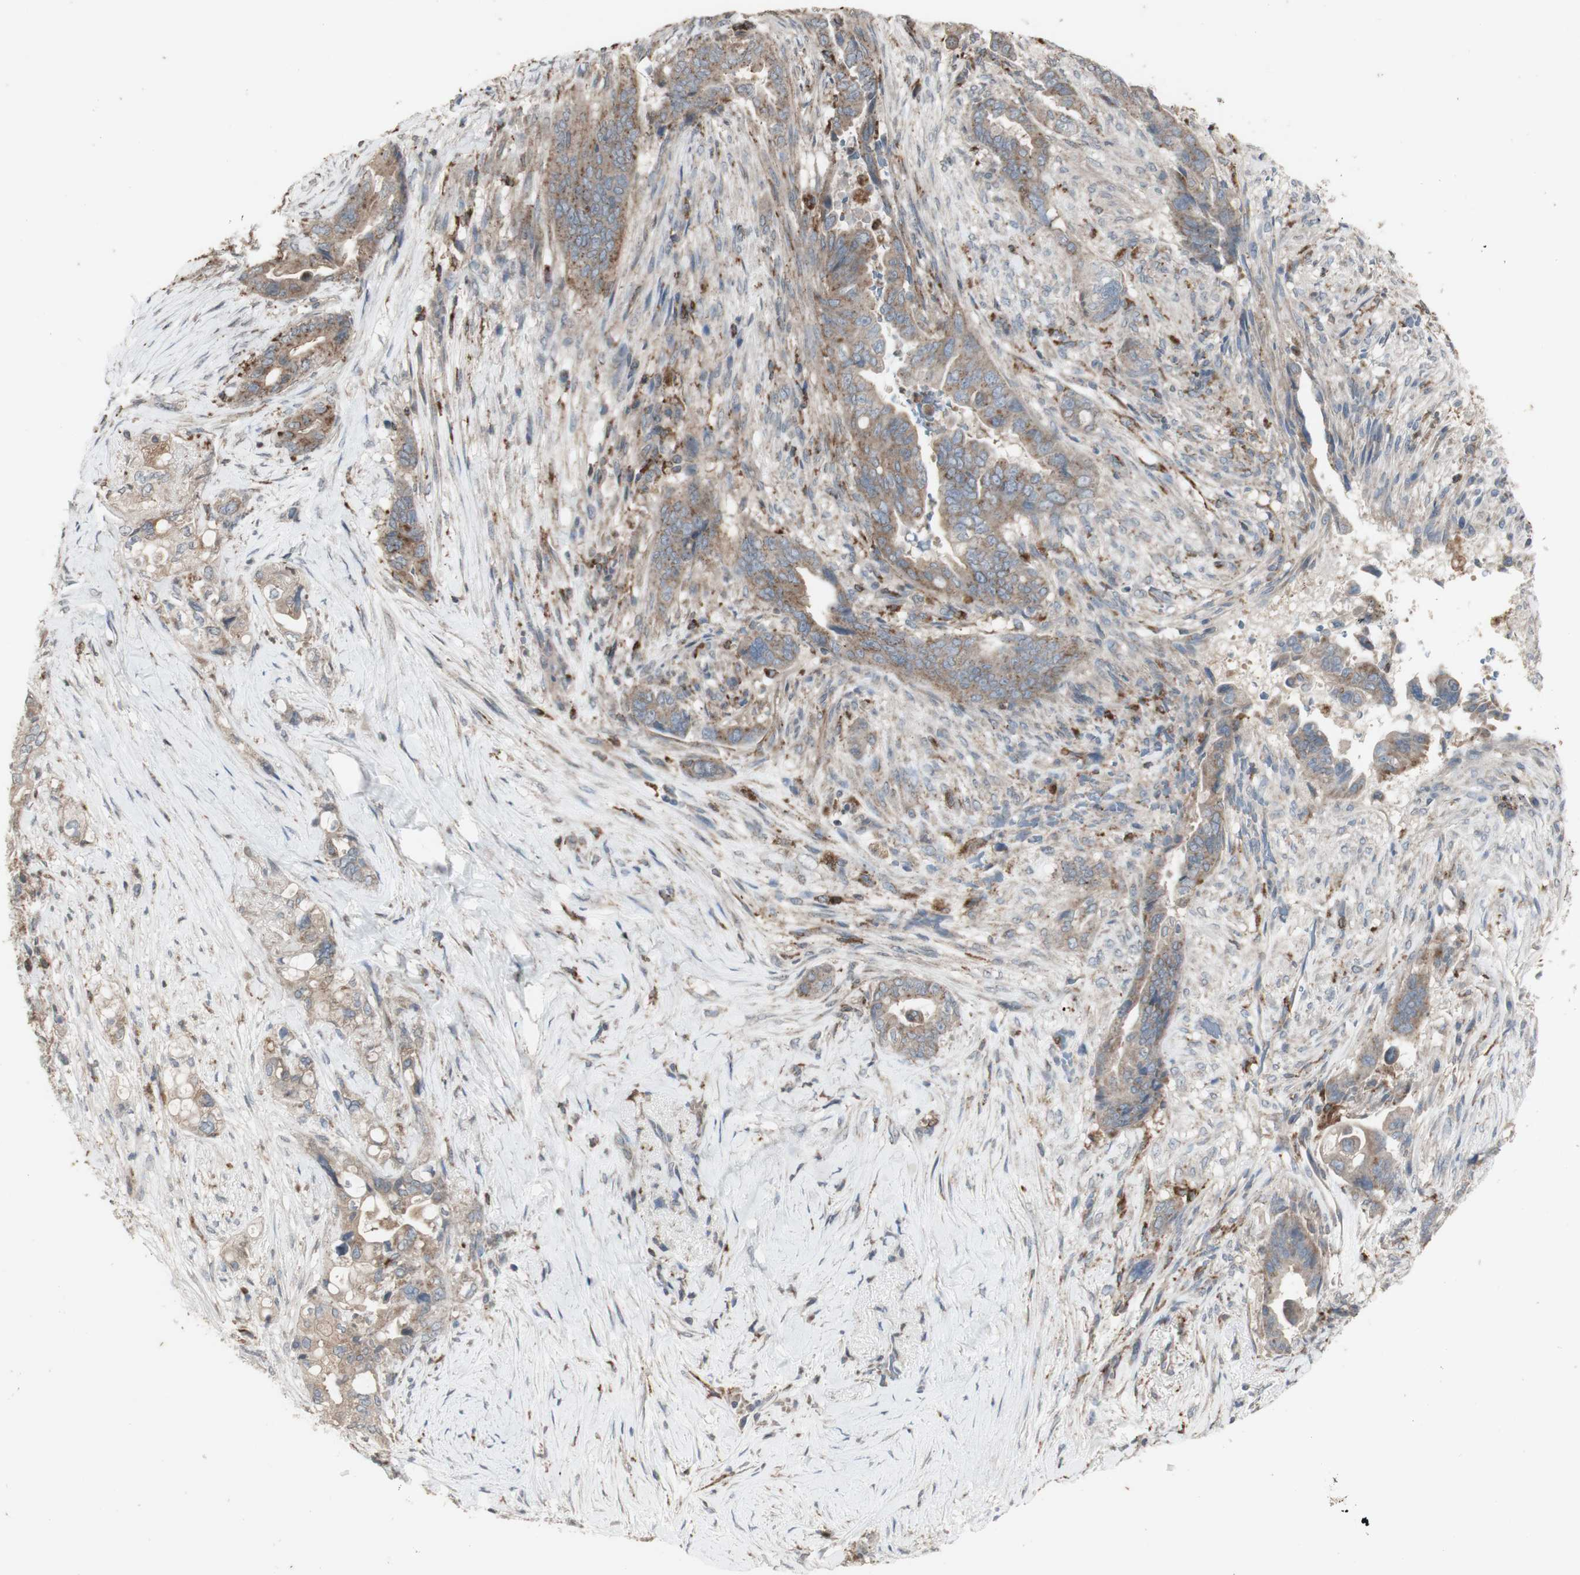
{"staining": {"intensity": "moderate", "quantity": ">75%", "location": "cytoplasmic/membranous"}, "tissue": "pancreatic cancer", "cell_type": "Tumor cells", "image_type": "cancer", "snomed": [{"axis": "morphology", "description": "Adenocarcinoma, NOS"}, {"axis": "topography", "description": "Pancreas"}], "caption": "Immunohistochemical staining of pancreatic cancer reveals medium levels of moderate cytoplasmic/membranous protein expression in approximately >75% of tumor cells.", "gene": "ATP6V1E1", "patient": {"sex": "male", "age": 70}}